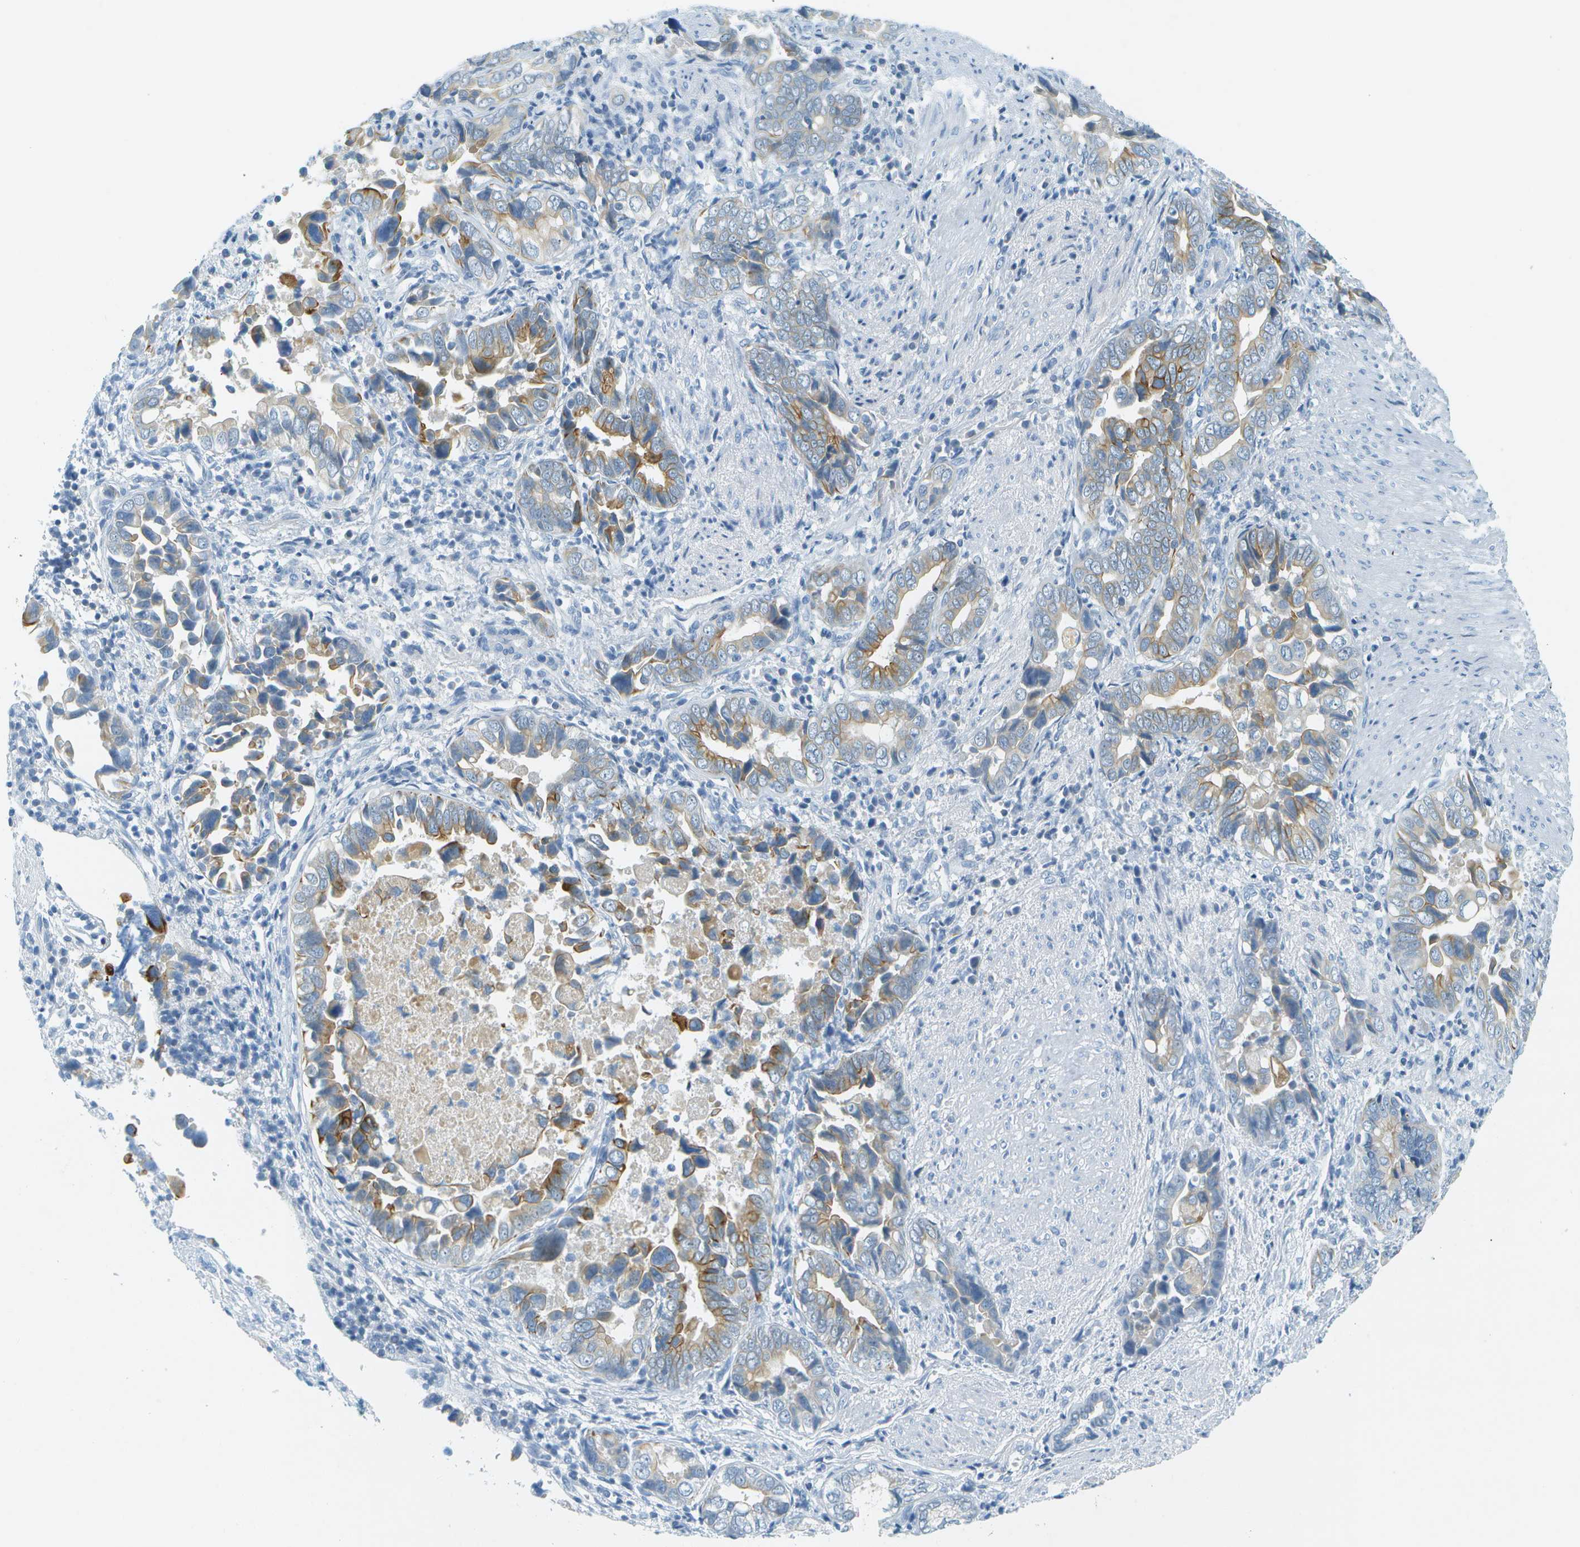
{"staining": {"intensity": "moderate", "quantity": "<25%", "location": "cytoplasmic/membranous"}, "tissue": "liver cancer", "cell_type": "Tumor cells", "image_type": "cancer", "snomed": [{"axis": "morphology", "description": "Cholangiocarcinoma"}, {"axis": "topography", "description": "Liver"}], "caption": "Tumor cells demonstrate low levels of moderate cytoplasmic/membranous staining in approximately <25% of cells in human liver cholangiocarcinoma.", "gene": "SMYD5", "patient": {"sex": "female", "age": 79}}